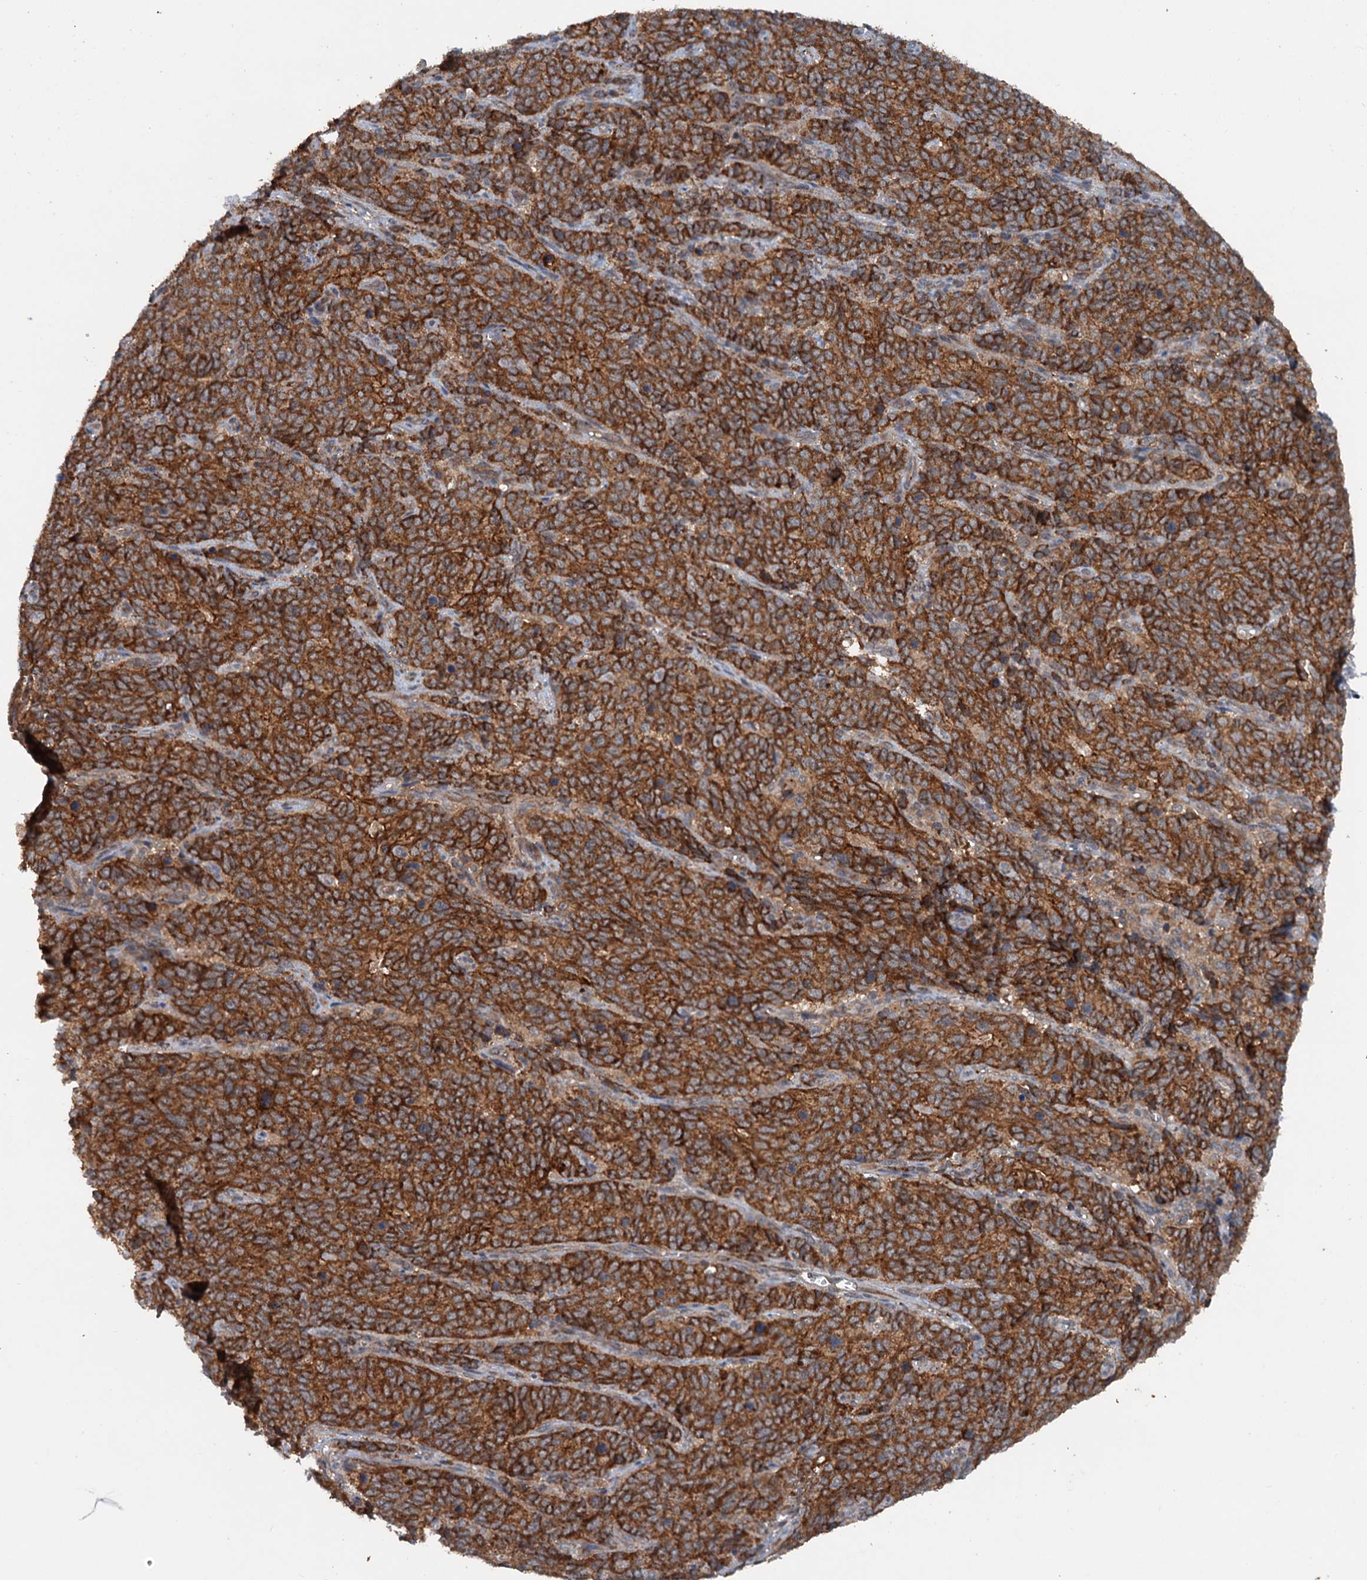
{"staining": {"intensity": "strong", "quantity": ">75%", "location": "cytoplasmic/membranous"}, "tissue": "cervical cancer", "cell_type": "Tumor cells", "image_type": "cancer", "snomed": [{"axis": "morphology", "description": "Squamous cell carcinoma, NOS"}, {"axis": "topography", "description": "Cervix"}], "caption": "This photomicrograph shows IHC staining of squamous cell carcinoma (cervical), with high strong cytoplasmic/membranous expression in approximately >75% of tumor cells.", "gene": "N4BP2L2", "patient": {"sex": "female", "age": 60}}